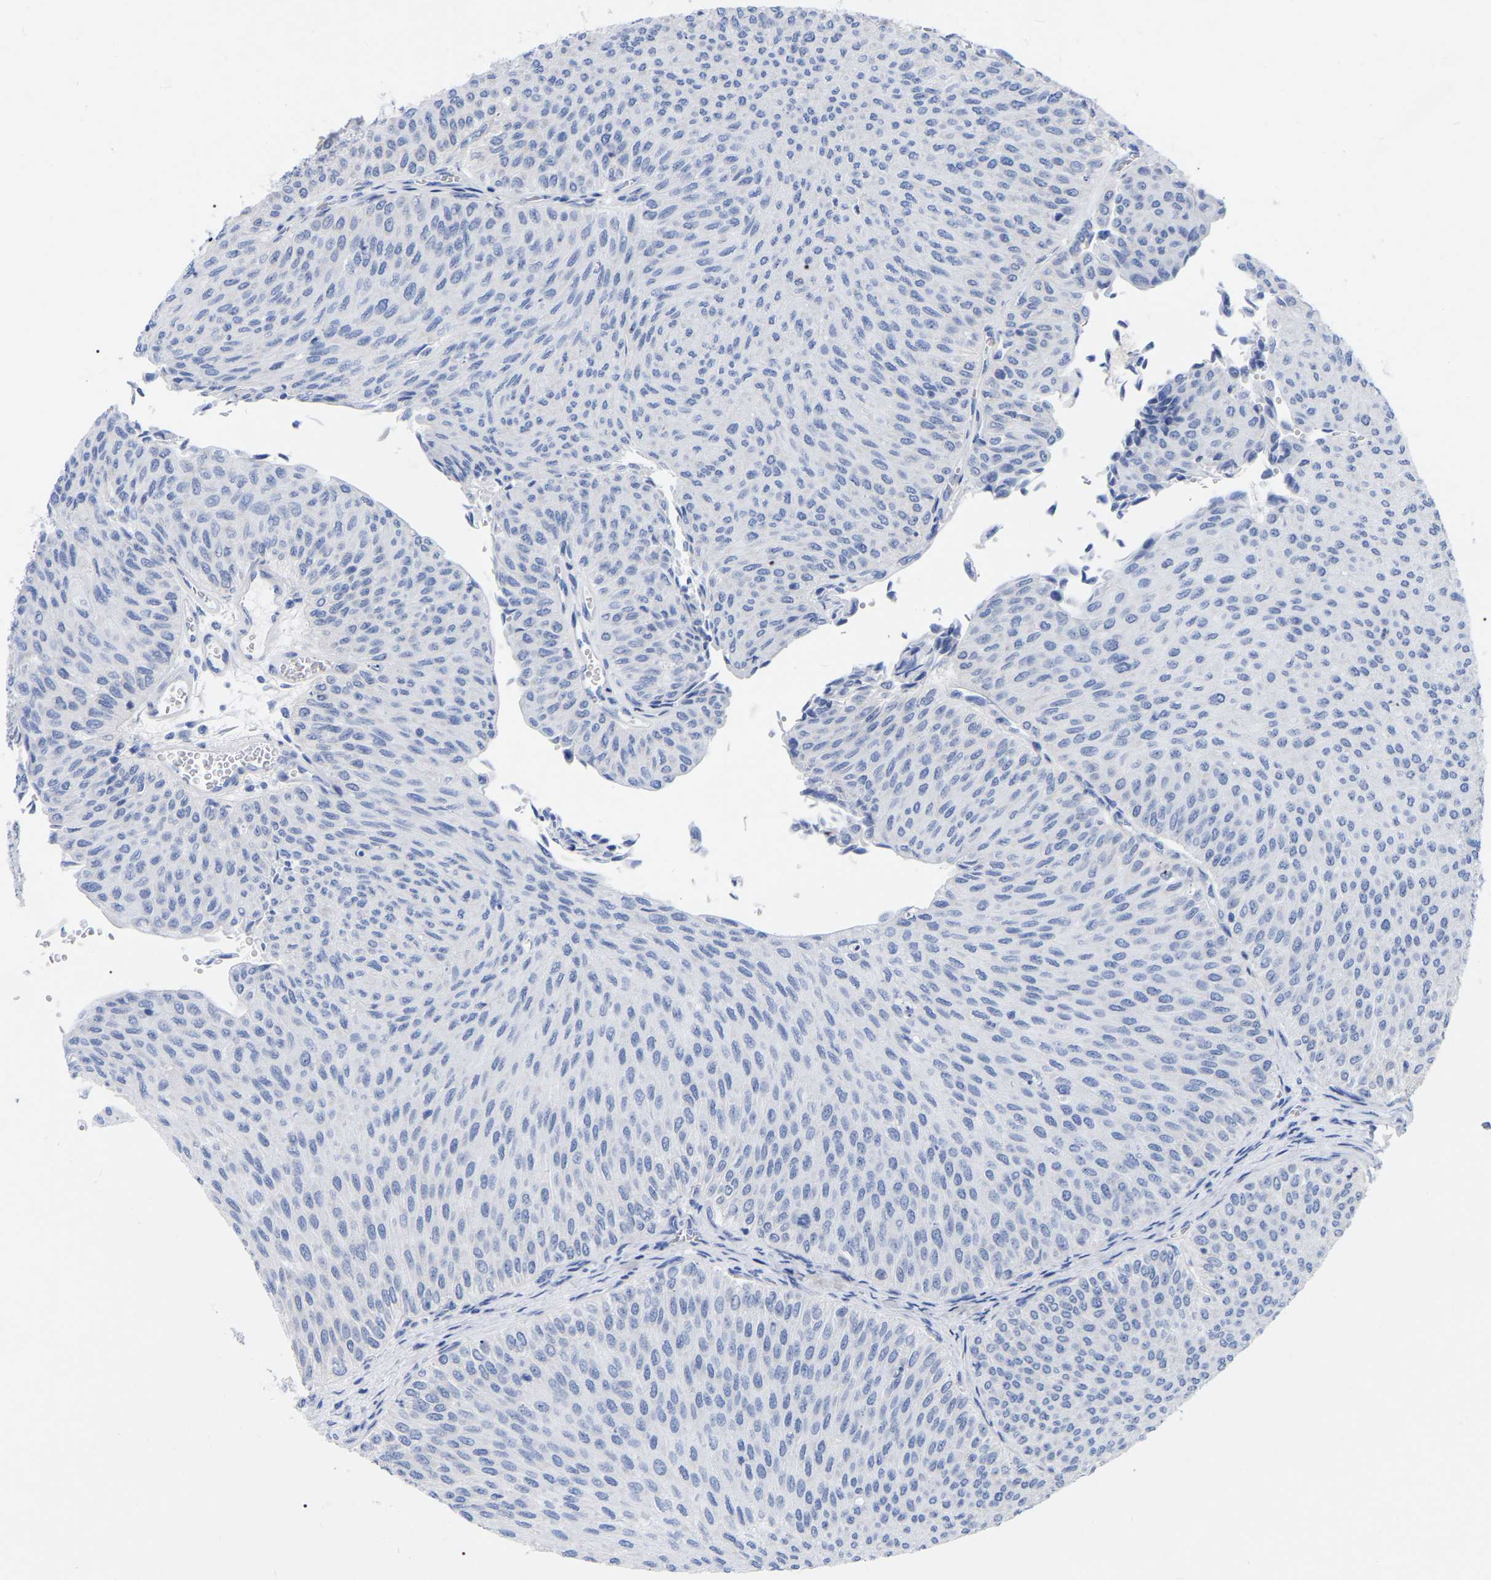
{"staining": {"intensity": "negative", "quantity": "none", "location": "none"}, "tissue": "urothelial cancer", "cell_type": "Tumor cells", "image_type": "cancer", "snomed": [{"axis": "morphology", "description": "Urothelial carcinoma, Low grade"}, {"axis": "topography", "description": "Urinary bladder"}], "caption": "Photomicrograph shows no protein staining in tumor cells of urothelial carcinoma (low-grade) tissue.", "gene": "ZNF629", "patient": {"sex": "male", "age": 78}}